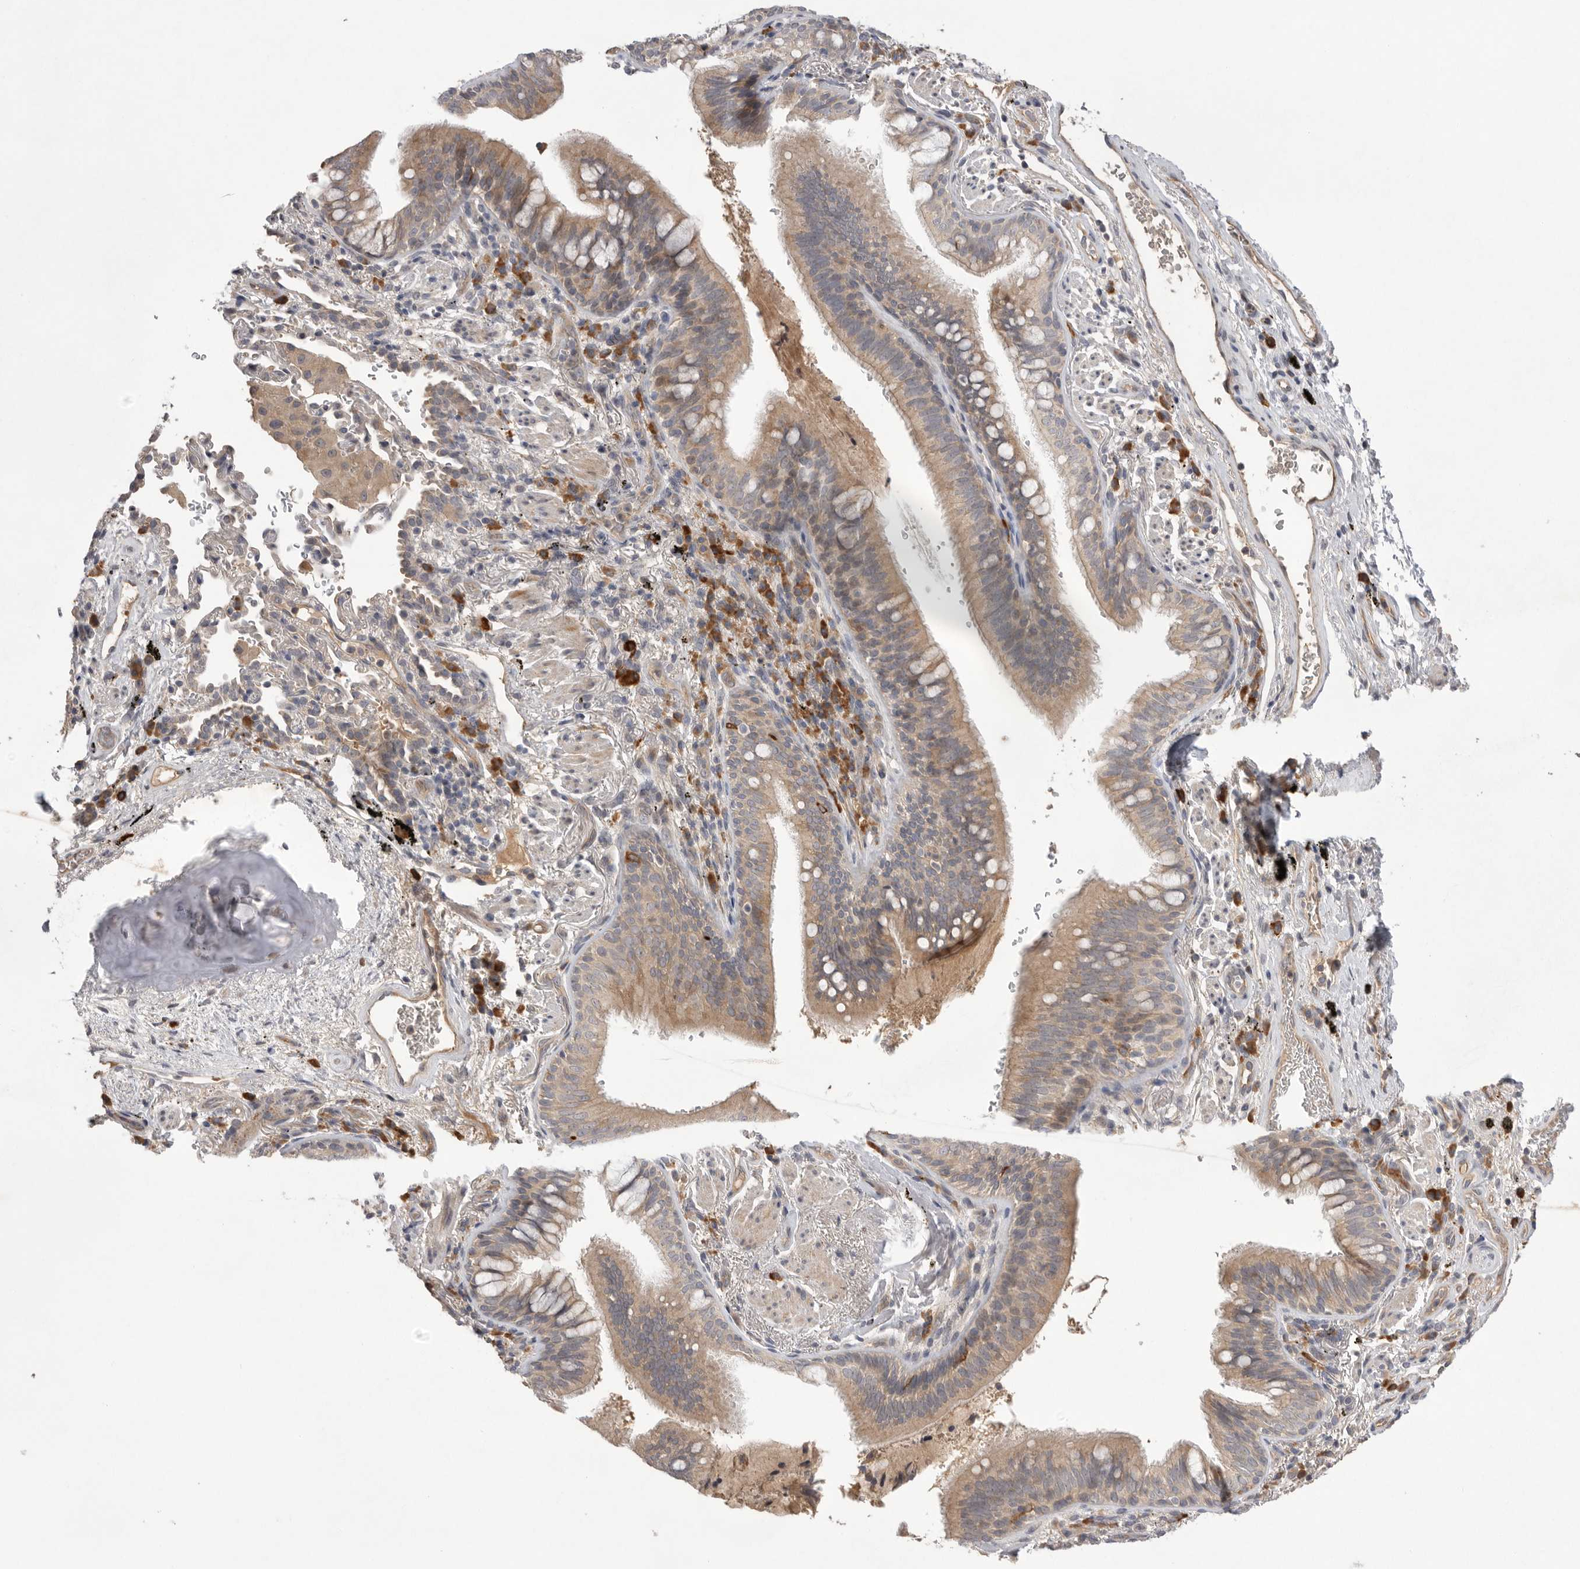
{"staining": {"intensity": "moderate", "quantity": ">75%", "location": "cytoplasmic/membranous"}, "tissue": "bronchus", "cell_type": "Respiratory epithelial cells", "image_type": "normal", "snomed": [{"axis": "morphology", "description": "Normal tissue, NOS"}, {"axis": "morphology", "description": "Inflammation, NOS"}, {"axis": "topography", "description": "Bronchus"}], "caption": "IHC micrograph of normal bronchus: bronchus stained using immunohistochemistry (IHC) displays medium levels of moderate protein expression localized specifically in the cytoplasmic/membranous of respiratory epithelial cells, appearing as a cytoplasmic/membranous brown color.", "gene": "NRCAM", "patient": {"sex": "male", "age": 69}}